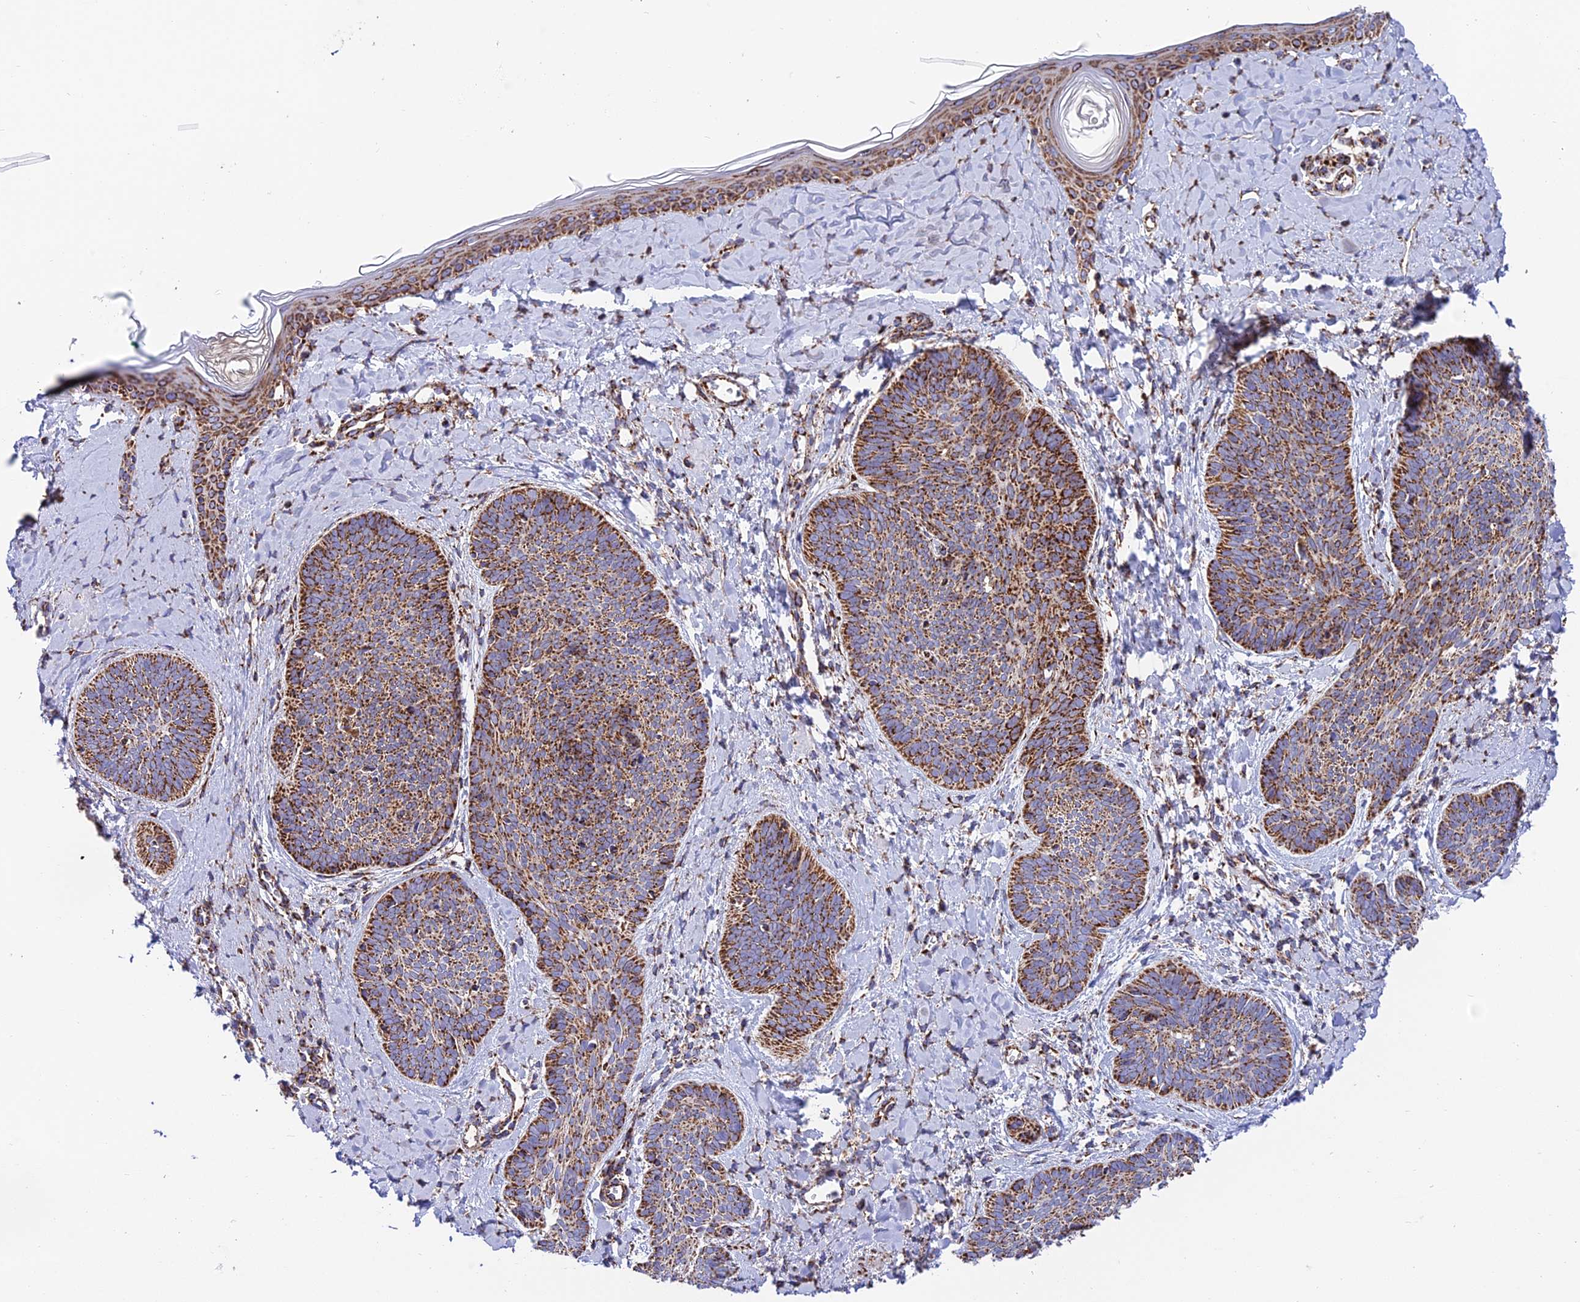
{"staining": {"intensity": "strong", "quantity": ">75%", "location": "cytoplasmic/membranous"}, "tissue": "skin cancer", "cell_type": "Tumor cells", "image_type": "cancer", "snomed": [{"axis": "morphology", "description": "Basal cell carcinoma"}, {"axis": "topography", "description": "Skin"}], "caption": "Human skin cancer (basal cell carcinoma) stained for a protein (brown) displays strong cytoplasmic/membranous positive staining in about >75% of tumor cells.", "gene": "CHCHD3", "patient": {"sex": "female", "age": 81}}